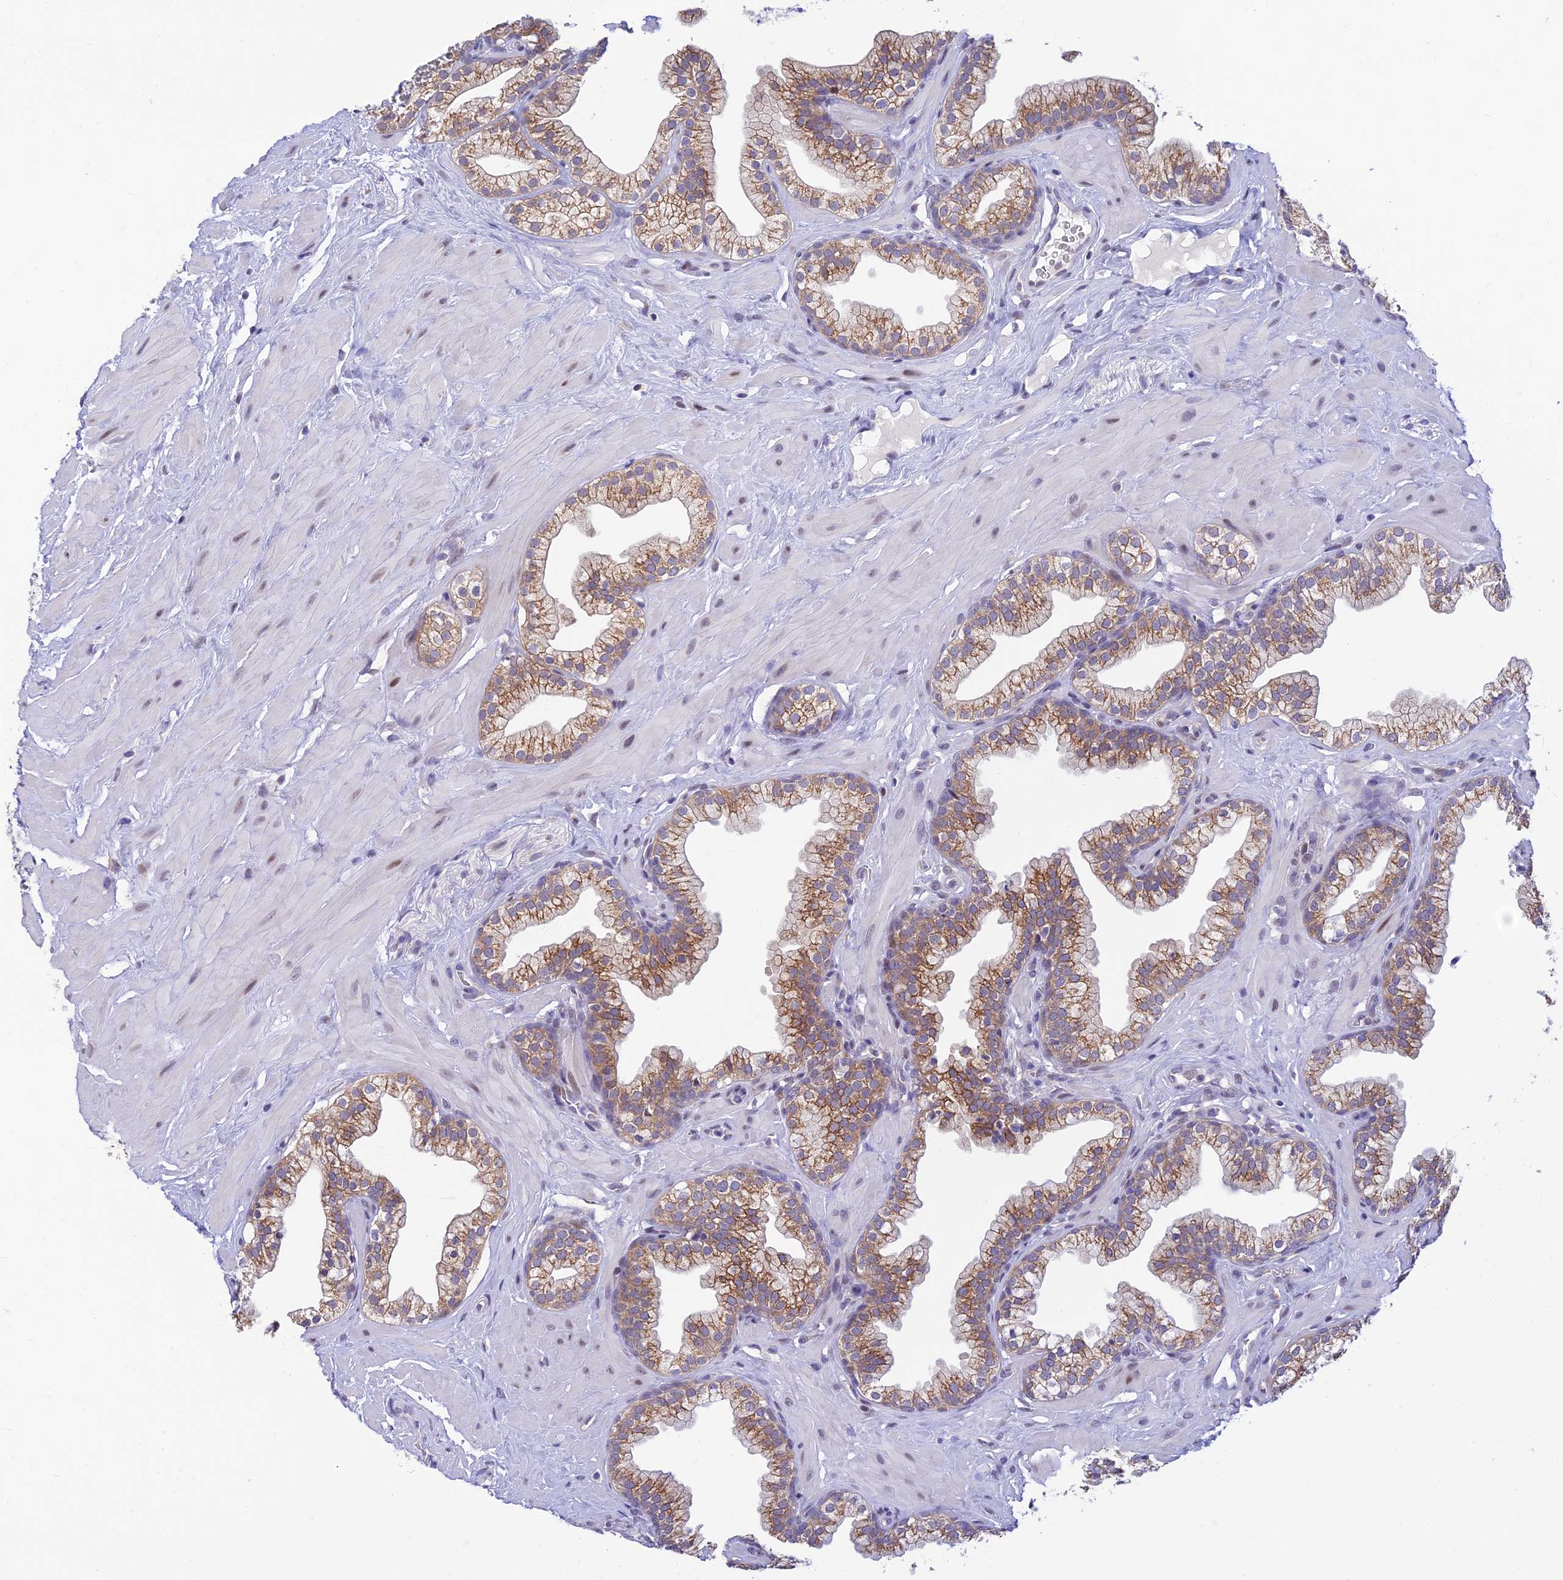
{"staining": {"intensity": "moderate", "quantity": "25%-75%", "location": "cytoplasmic/membranous"}, "tissue": "prostate", "cell_type": "Glandular cells", "image_type": "normal", "snomed": [{"axis": "morphology", "description": "Normal tissue, NOS"}, {"axis": "morphology", "description": "Urothelial carcinoma, Low grade"}, {"axis": "topography", "description": "Urinary bladder"}, {"axis": "topography", "description": "Prostate"}], "caption": "An immunohistochemistry micrograph of unremarkable tissue is shown. Protein staining in brown highlights moderate cytoplasmic/membranous positivity in prostate within glandular cells.", "gene": "INKA1", "patient": {"sex": "male", "age": 60}}